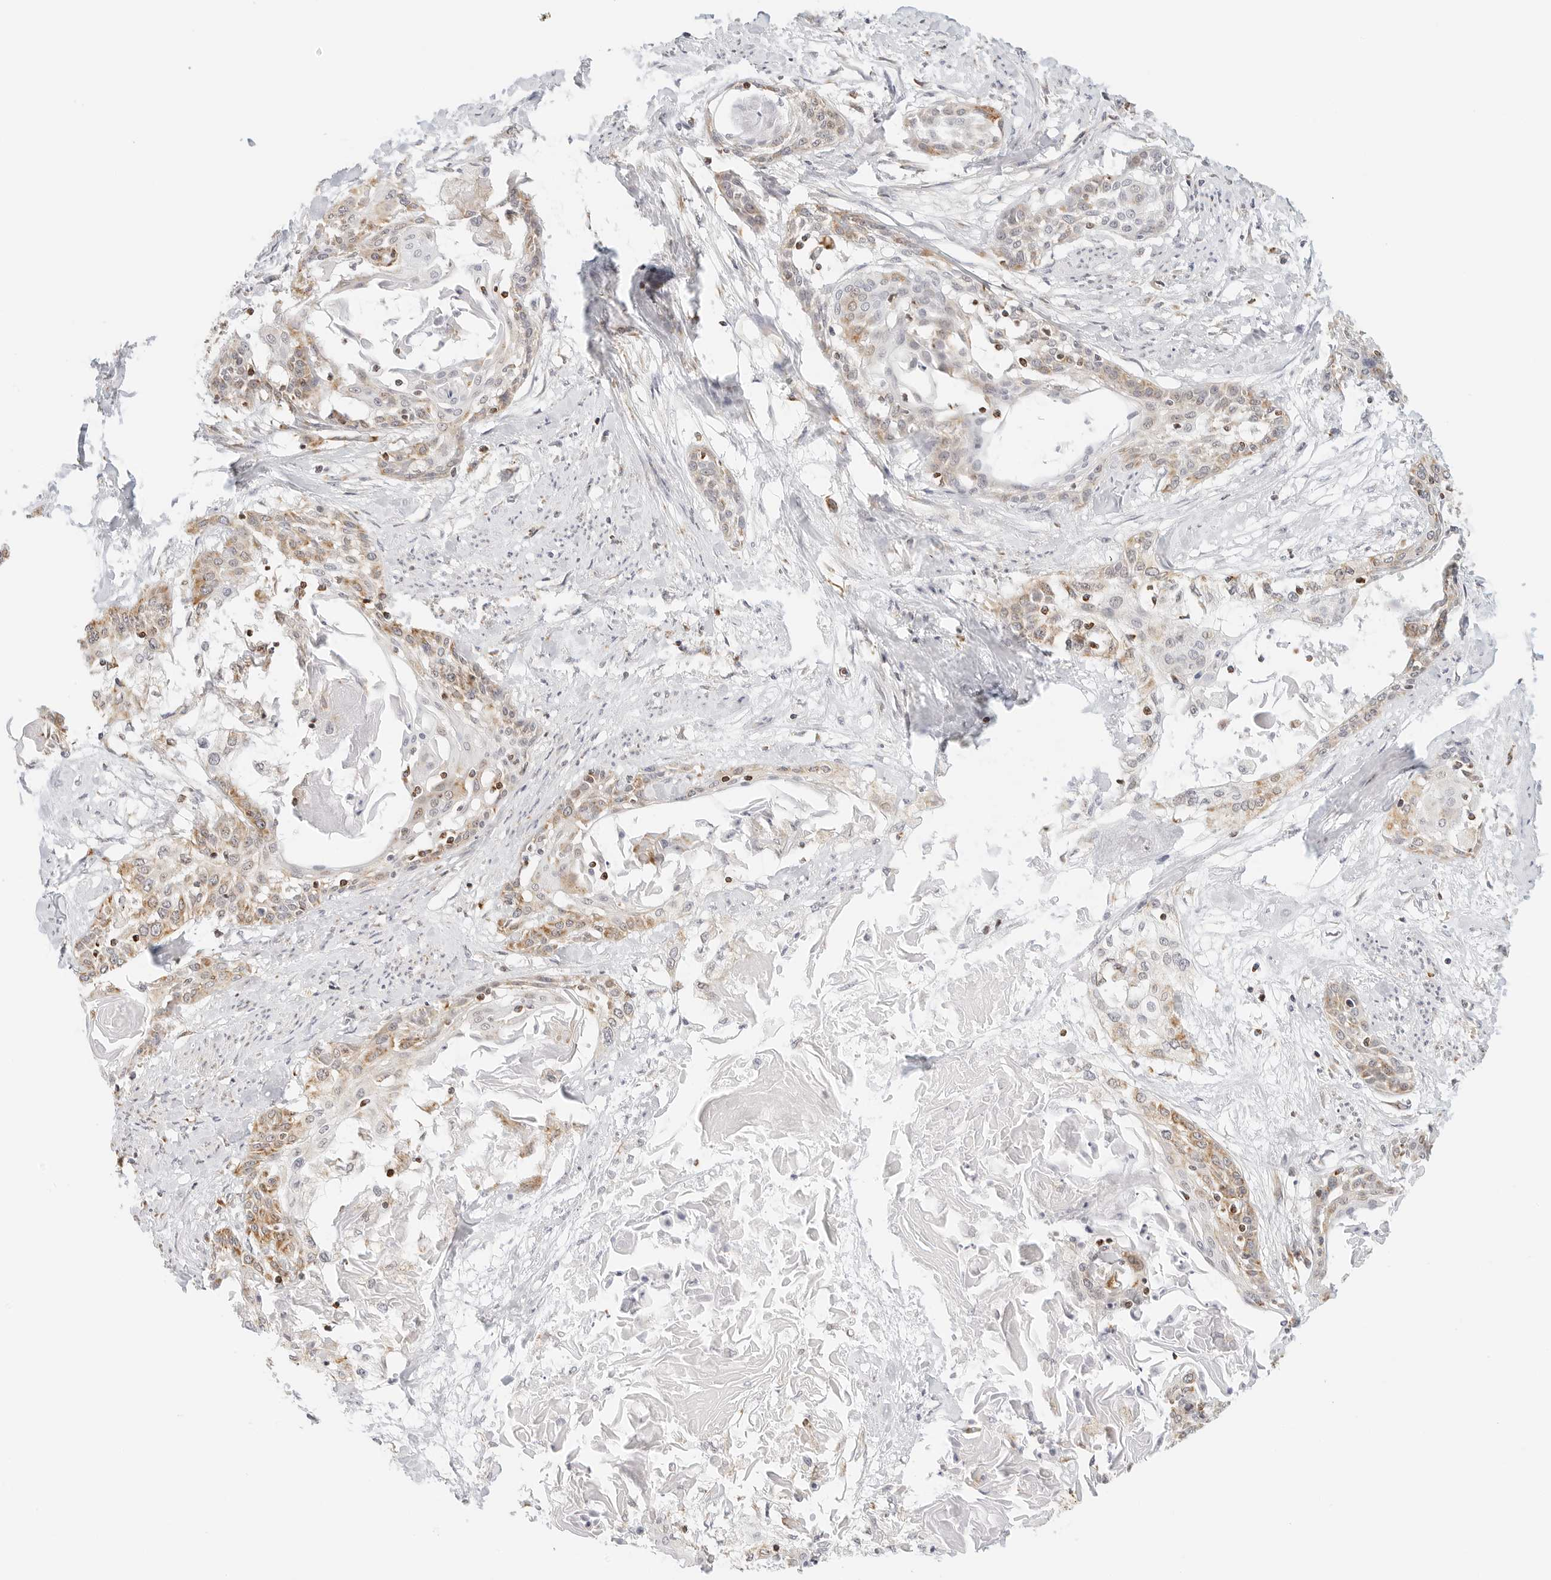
{"staining": {"intensity": "moderate", "quantity": "25%-75%", "location": "cytoplasmic/membranous"}, "tissue": "cervical cancer", "cell_type": "Tumor cells", "image_type": "cancer", "snomed": [{"axis": "morphology", "description": "Squamous cell carcinoma, NOS"}, {"axis": "topography", "description": "Cervix"}], "caption": "Protein analysis of cervical cancer tissue exhibits moderate cytoplasmic/membranous expression in approximately 25%-75% of tumor cells.", "gene": "ATL1", "patient": {"sex": "female", "age": 57}}